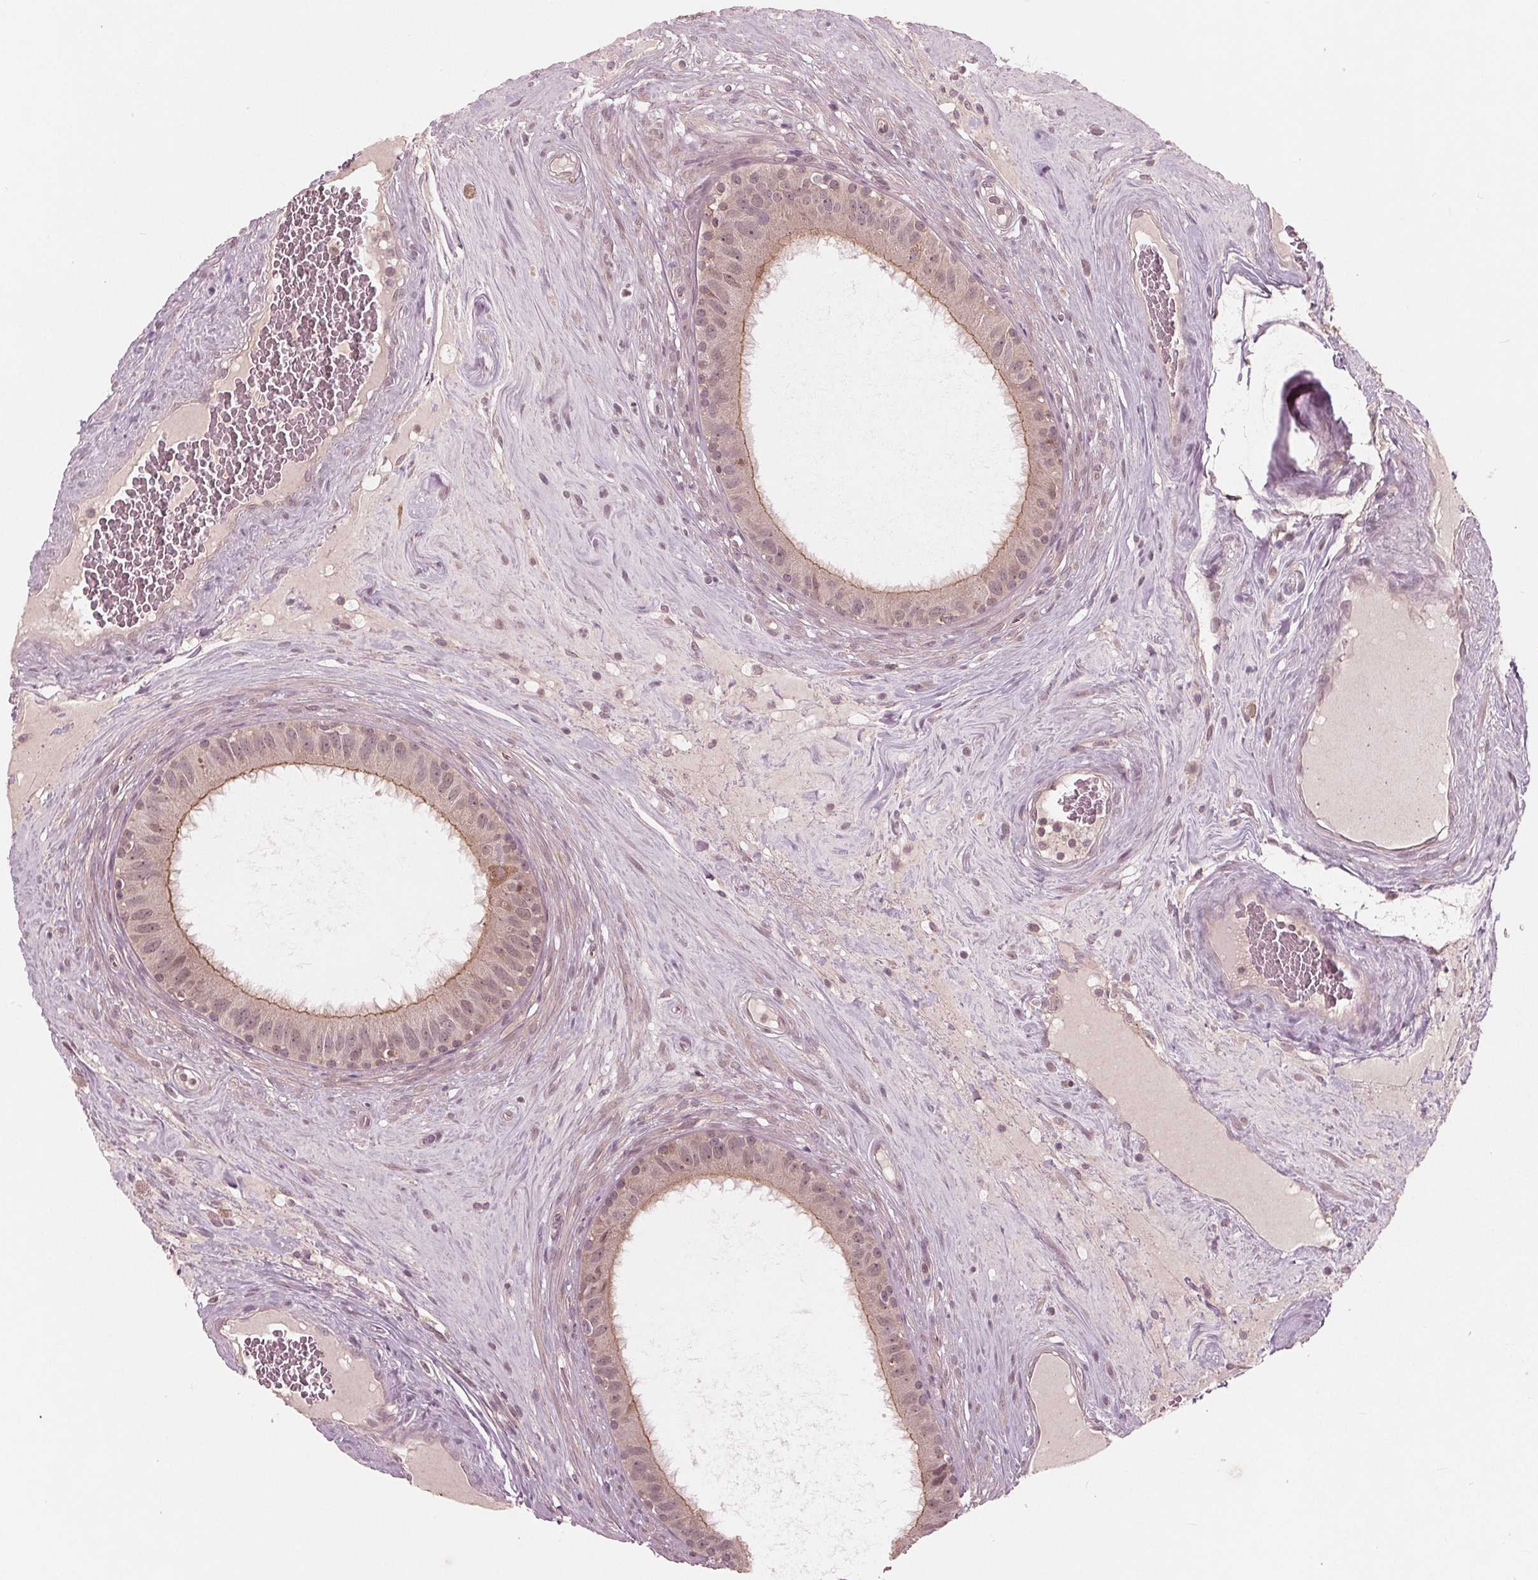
{"staining": {"intensity": "weak", "quantity": "25%-75%", "location": "cytoplasmic/membranous,nuclear"}, "tissue": "epididymis", "cell_type": "Glandular cells", "image_type": "normal", "snomed": [{"axis": "morphology", "description": "Normal tissue, NOS"}, {"axis": "topography", "description": "Epididymis"}], "caption": "Human epididymis stained with a brown dye shows weak cytoplasmic/membranous,nuclear positive positivity in approximately 25%-75% of glandular cells.", "gene": "UBALD1", "patient": {"sex": "male", "age": 59}}